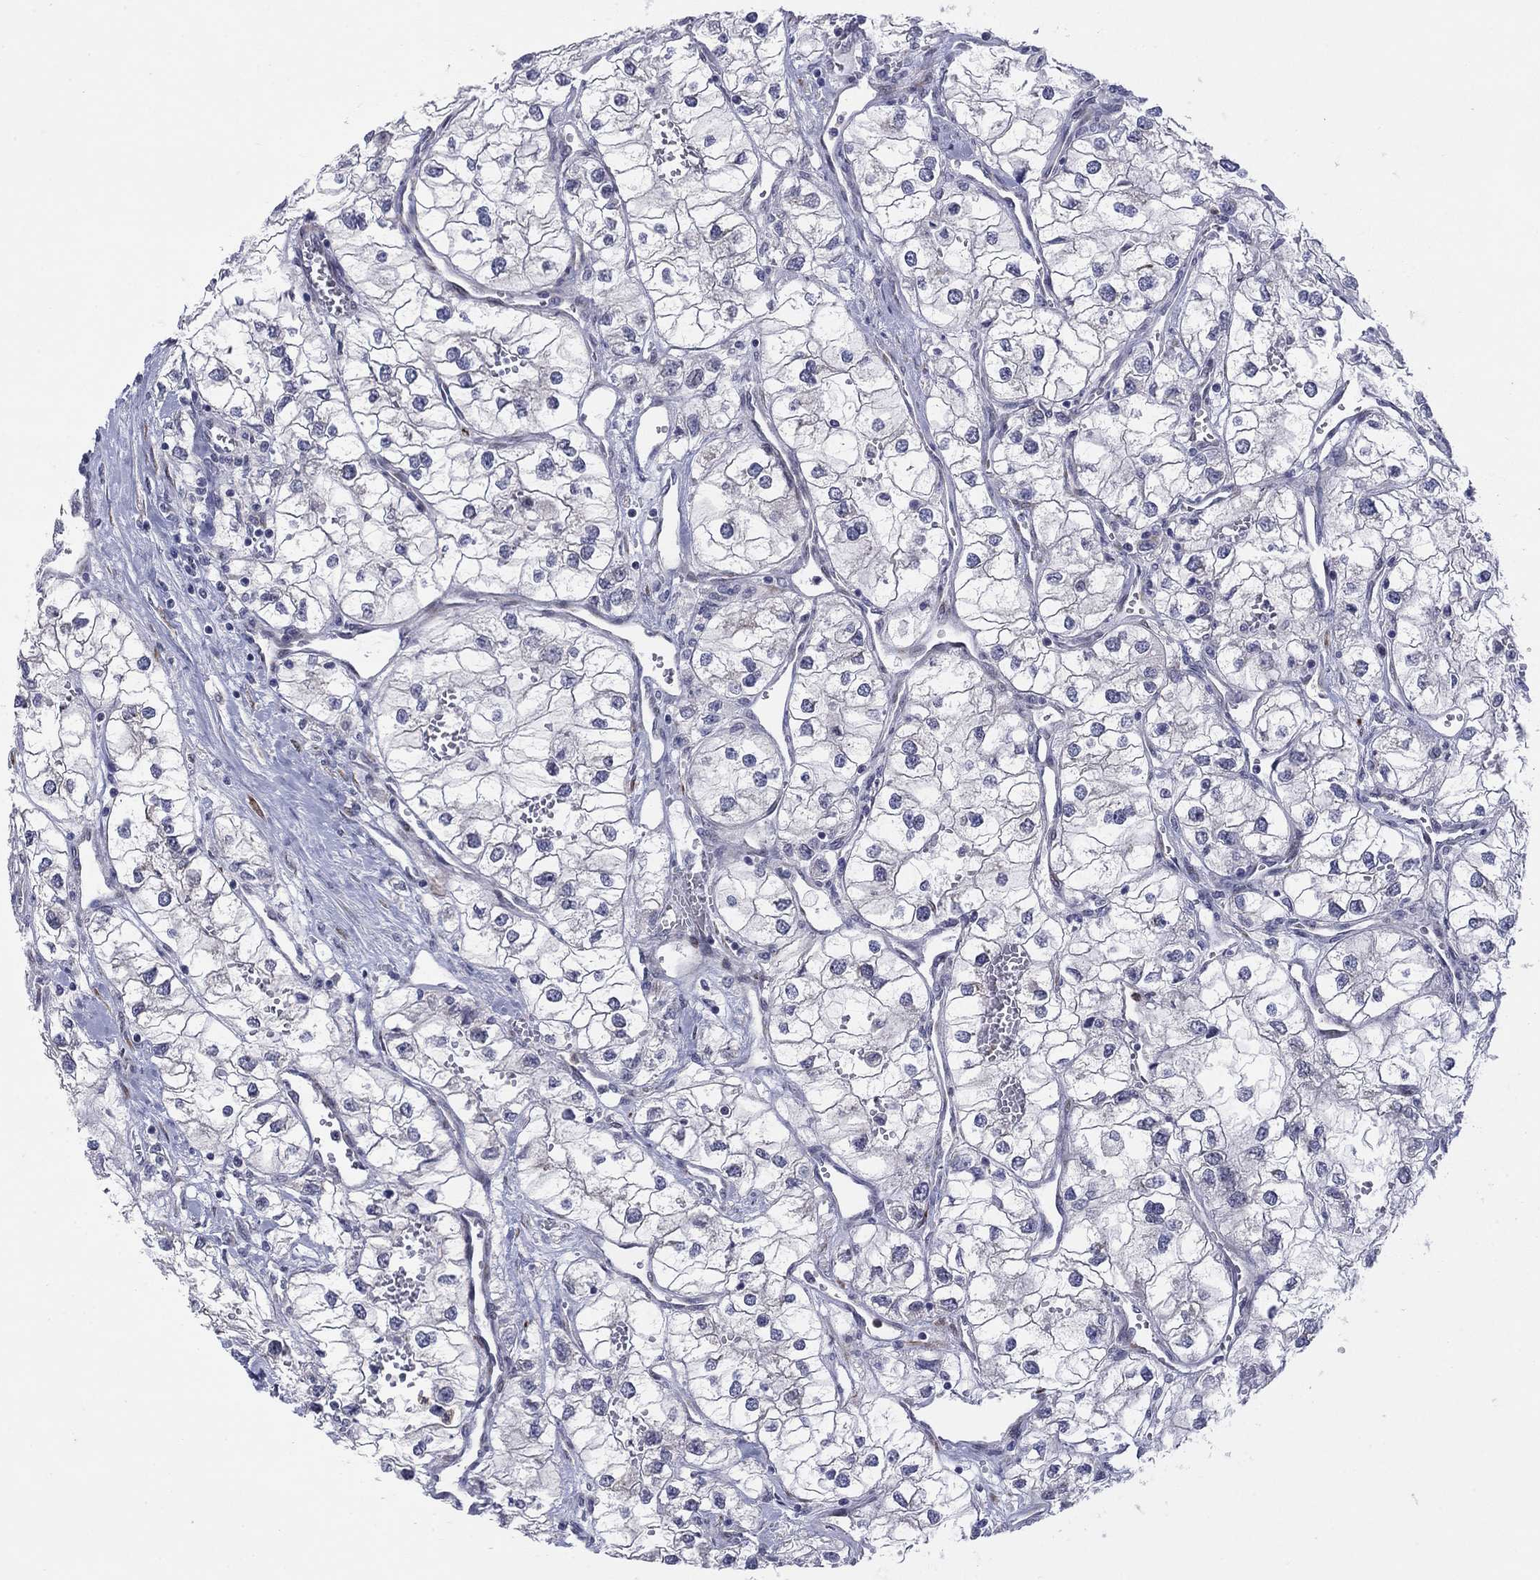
{"staining": {"intensity": "negative", "quantity": "none", "location": "none"}, "tissue": "renal cancer", "cell_type": "Tumor cells", "image_type": "cancer", "snomed": [{"axis": "morphology", "description": "Adenocarcinoma, NOS"}, {"axis": "topography", "description": "Kidney"}], "caption": "Image shows no significant protein staining in tumor cells of renal adenocarcinoma. (DAB IHC, high magnification).", "gene": "TTC21B", "patient": {"sex": "male", "age": 59}}